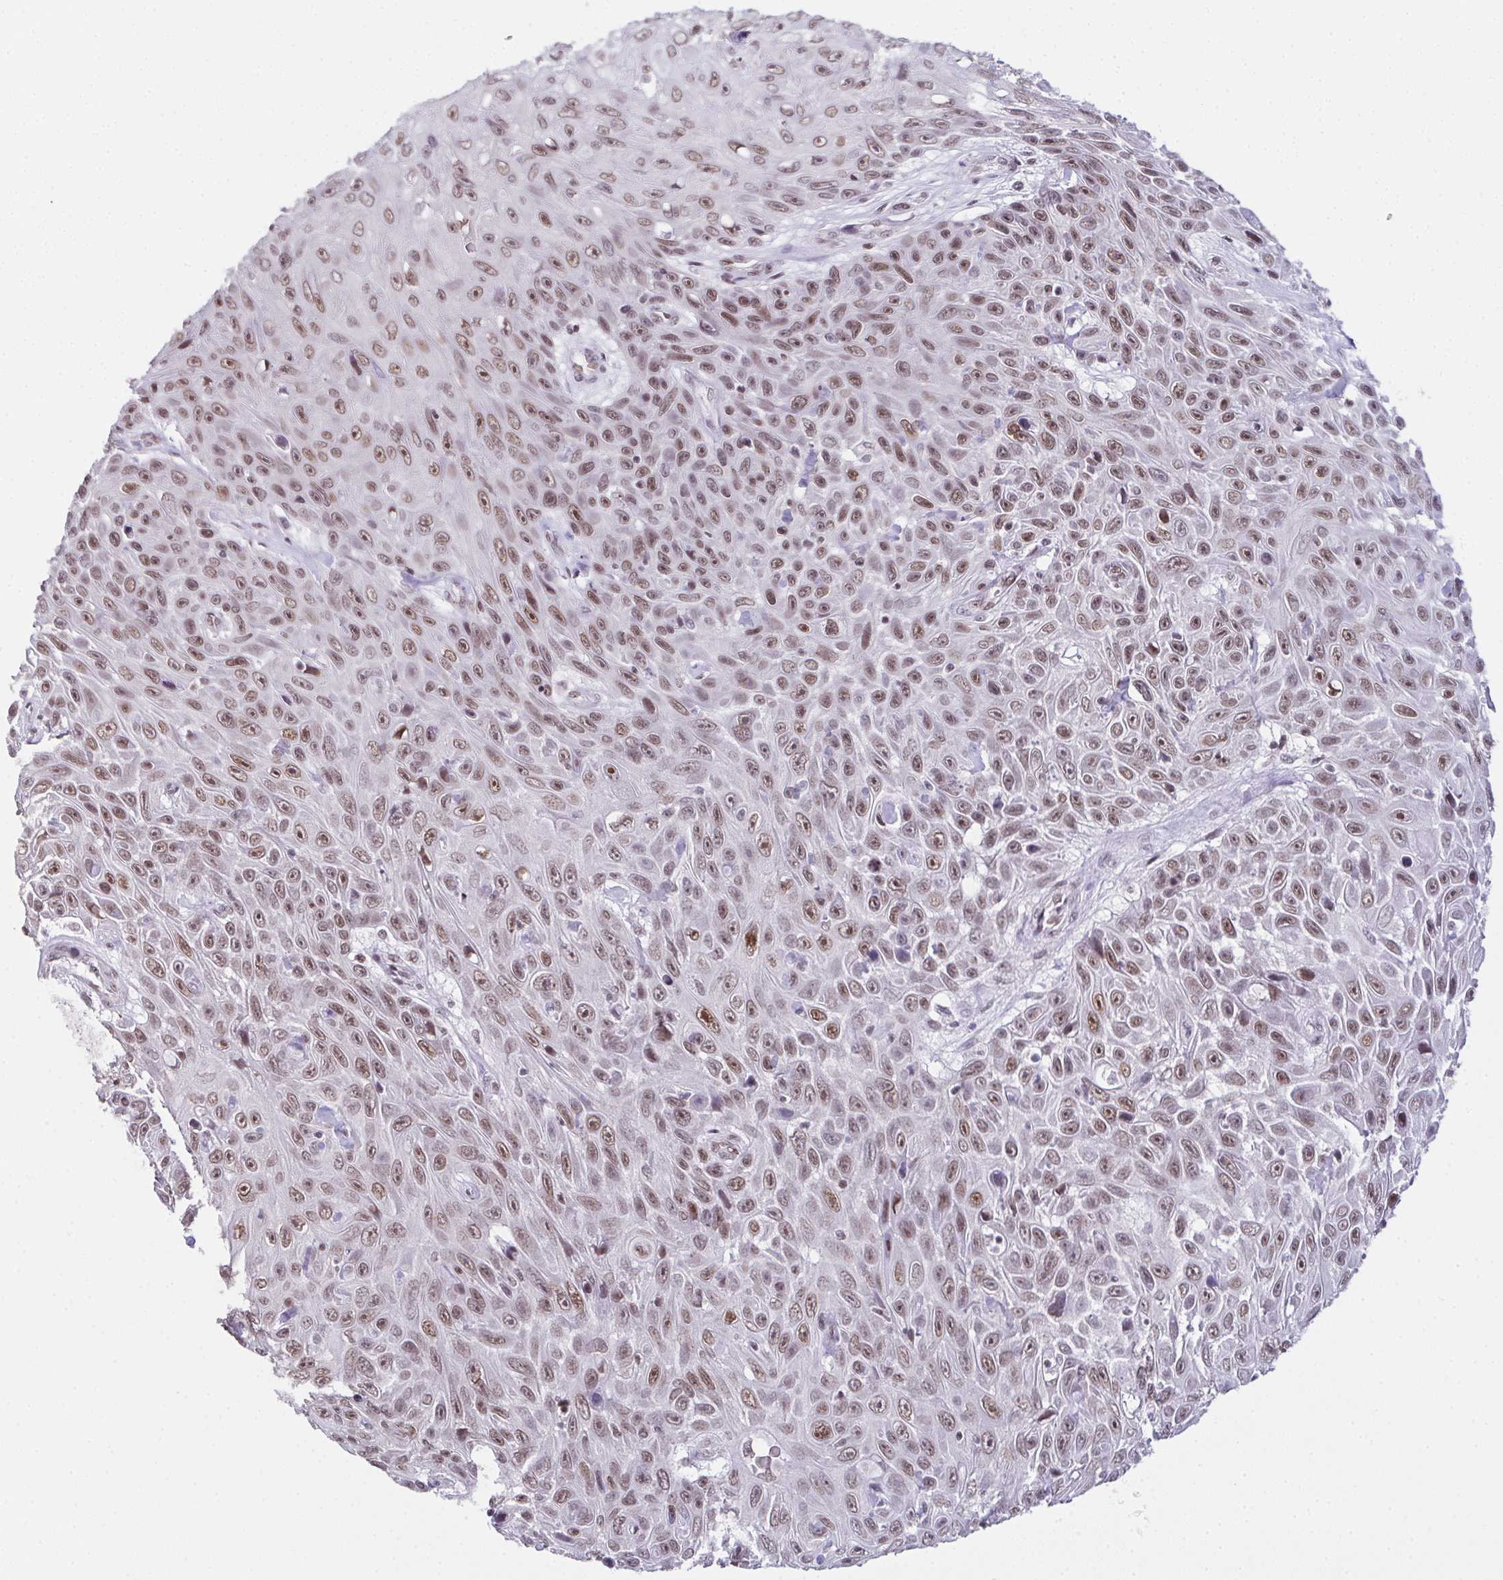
{"staining": {"intensity": "moderate", "quantity": ">75%", "location": "nuclear"}, "tissue": "skin cancer", "cell_type": "Tumor cells", "image_type": "cancer", "snomed": [{"axis": "morphology", "description": "Squamous cell carcinoma, NOS"}, {"axis": "topography", "description": "Skin"}], "caption": "Immunohistochemical staining of squamous cell carcinoma (skin) shows medium levels of moderate nuclear positivity in about >75% of tumor cells.", "gene": "ZNF800", "patient": {"sex": "male", "age": 82}}